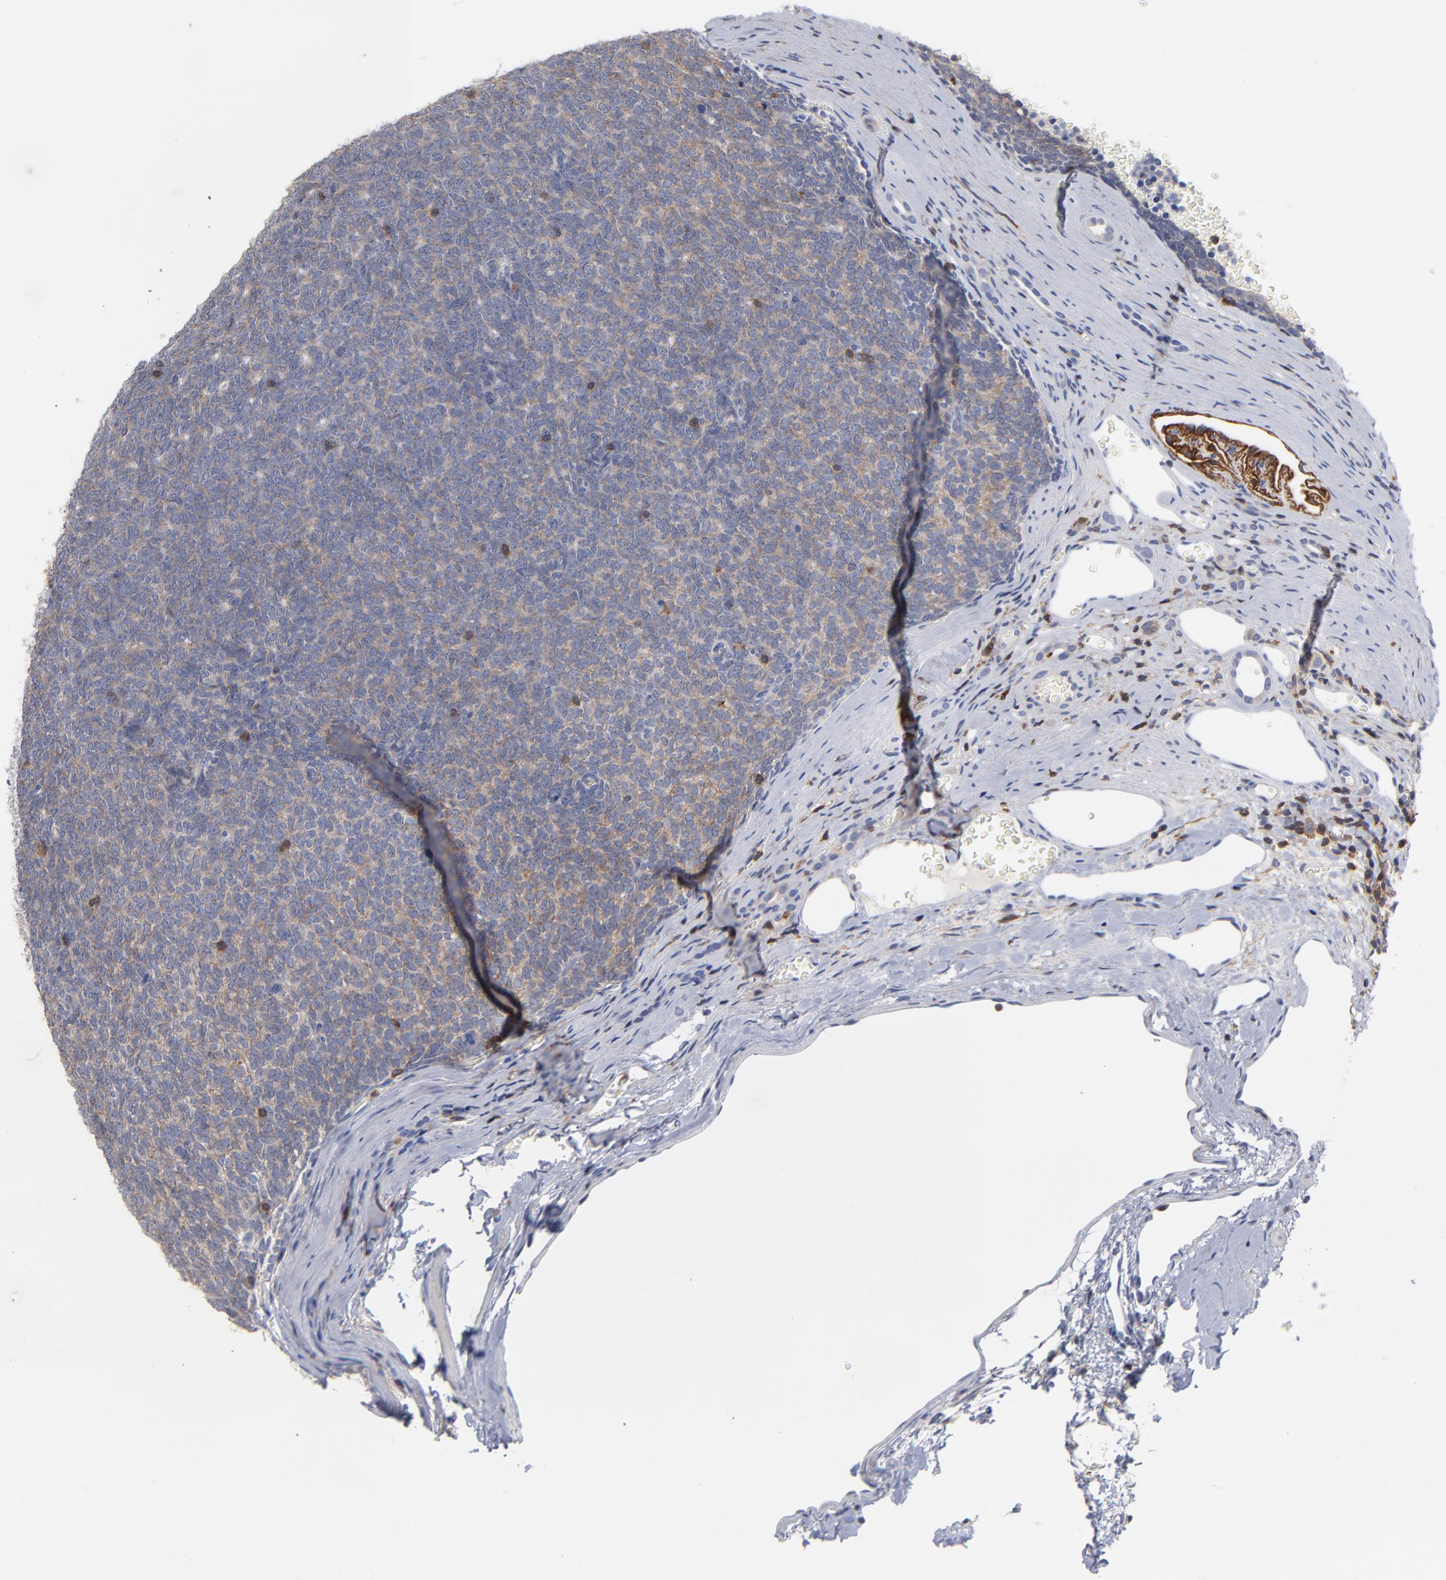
{"staining": {"intensity": "weak", "quantity": ">75%", "location": "cytoplasmic/membranous"}, "tissue": "renal cancer", "cell_type": "Tumor cells", "image_type": "cancer", "snomed": [{"axis": "morphology", "description": "Neoplasm, malignant, NOS"}, {"axis": "topography", "description": "Kidney"}], "caption": "This image displays immunohistochemistry (IHC) staining of neoplasm (malignant) (renal), with low weak cytoplasmic/membranous expression in about >75% of tumor cells.", "gene": "PDLIM2", "patient": {"sex": "male", "age": 28}}